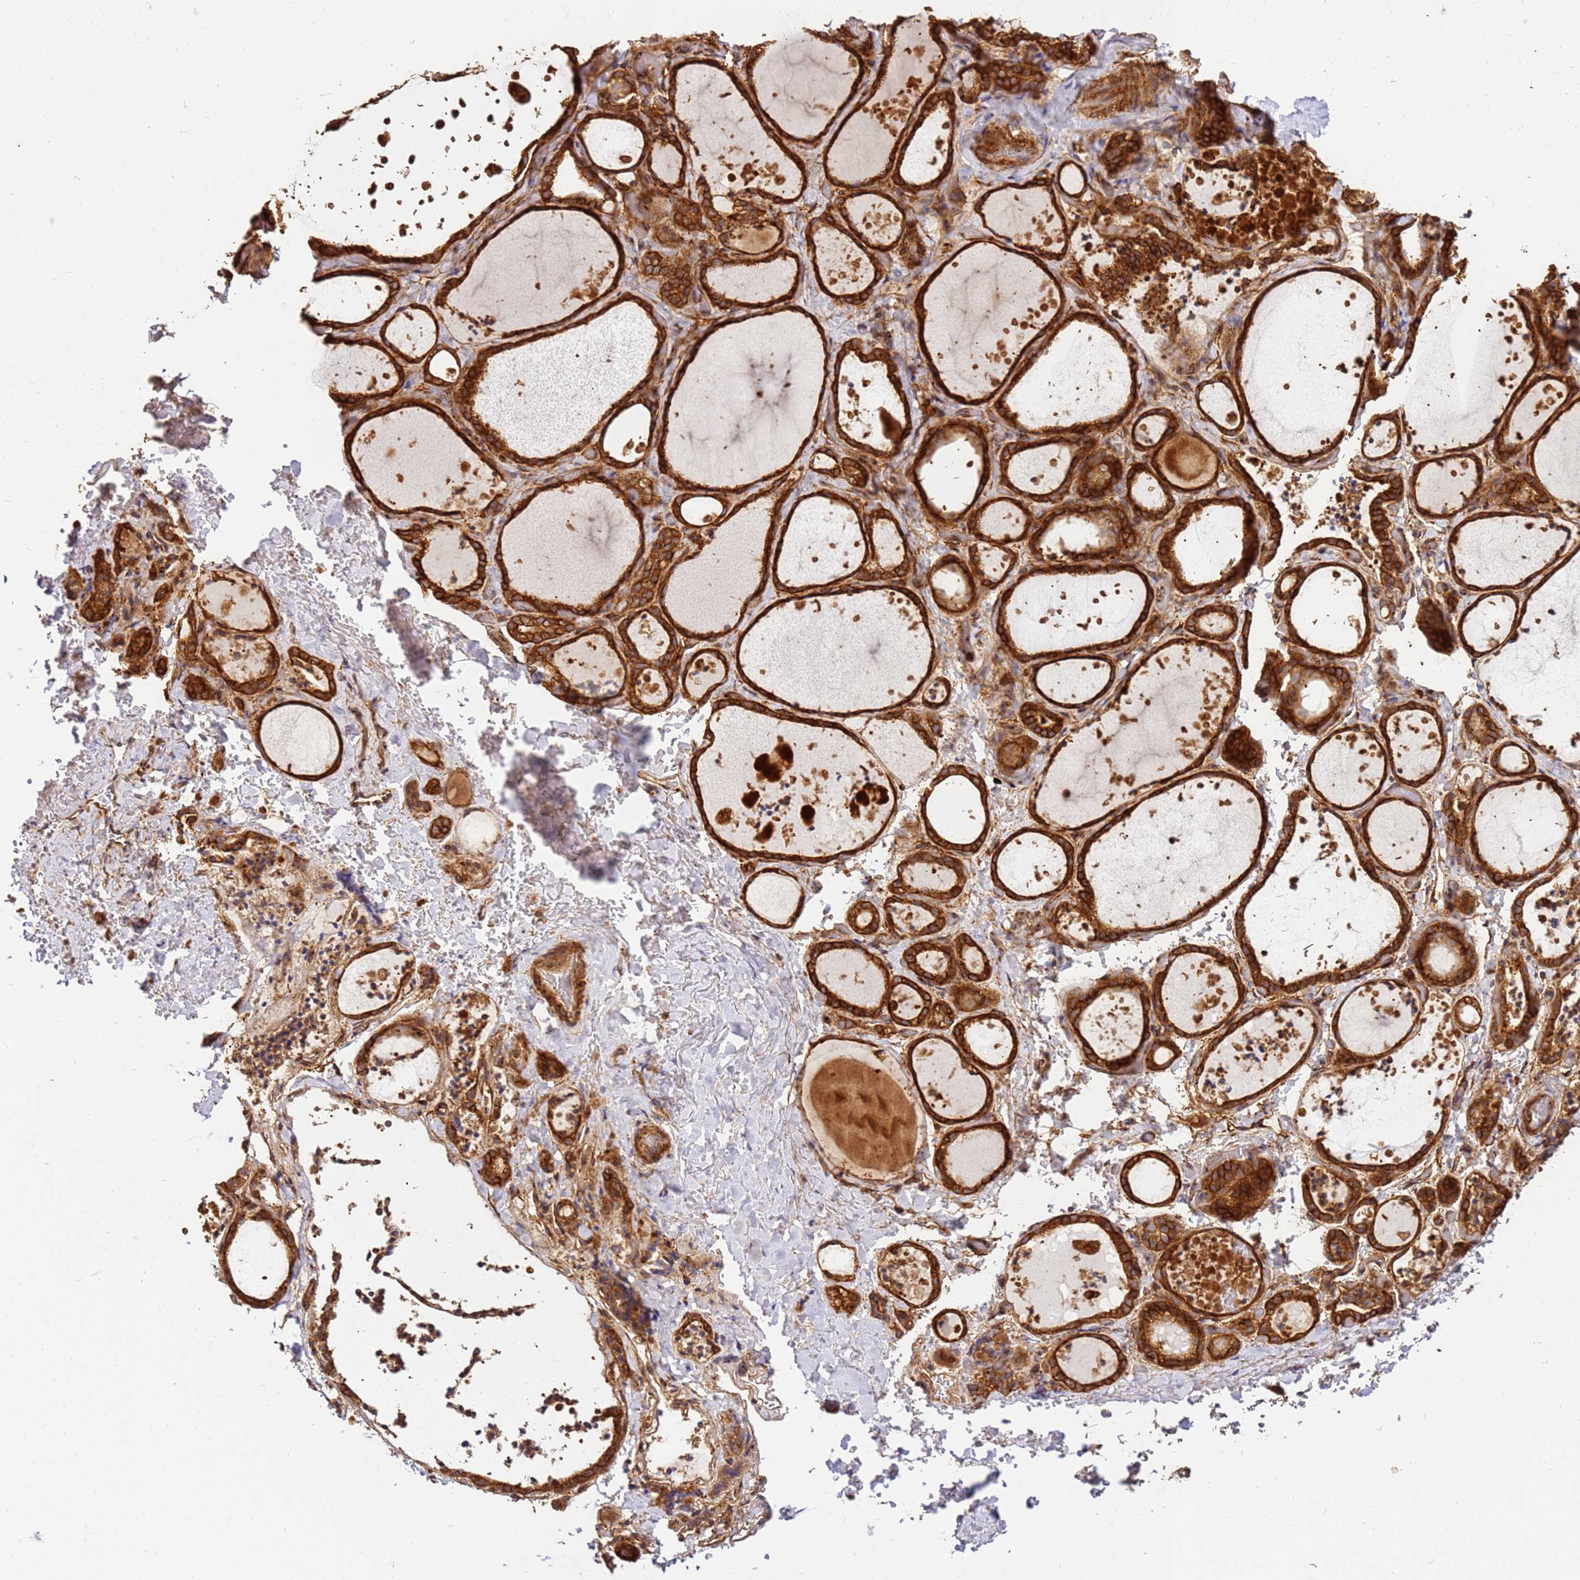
{"staining": {"intensity": "strong", "quantity": ">75%", "location": "cytoplasmic/membranous"}, "tissue": "thyroid gland", "cell_type": "Glandular cells", "image_type": "normal", "snomed": [{"axis": "morphology", "description": "Normal tissue, NOS"}, {"axis": "topography", "description": "Thyroid gland"}], "caption": "Immunohistochemistry (DAB (3,3'-diaminobenzidine)) staining of unremarkable human thyroid gland shows strong cytoplasmic/membranous protein staining in about >75% of glandular cells. Using DAB (3,3'-diaminobenzidine) (brown) and hematoxylin (blue) stains, captured at high magnification using brightfield microscopy.", "gene": "DVL3", "patient": {"sex": "female", "age": 44}}